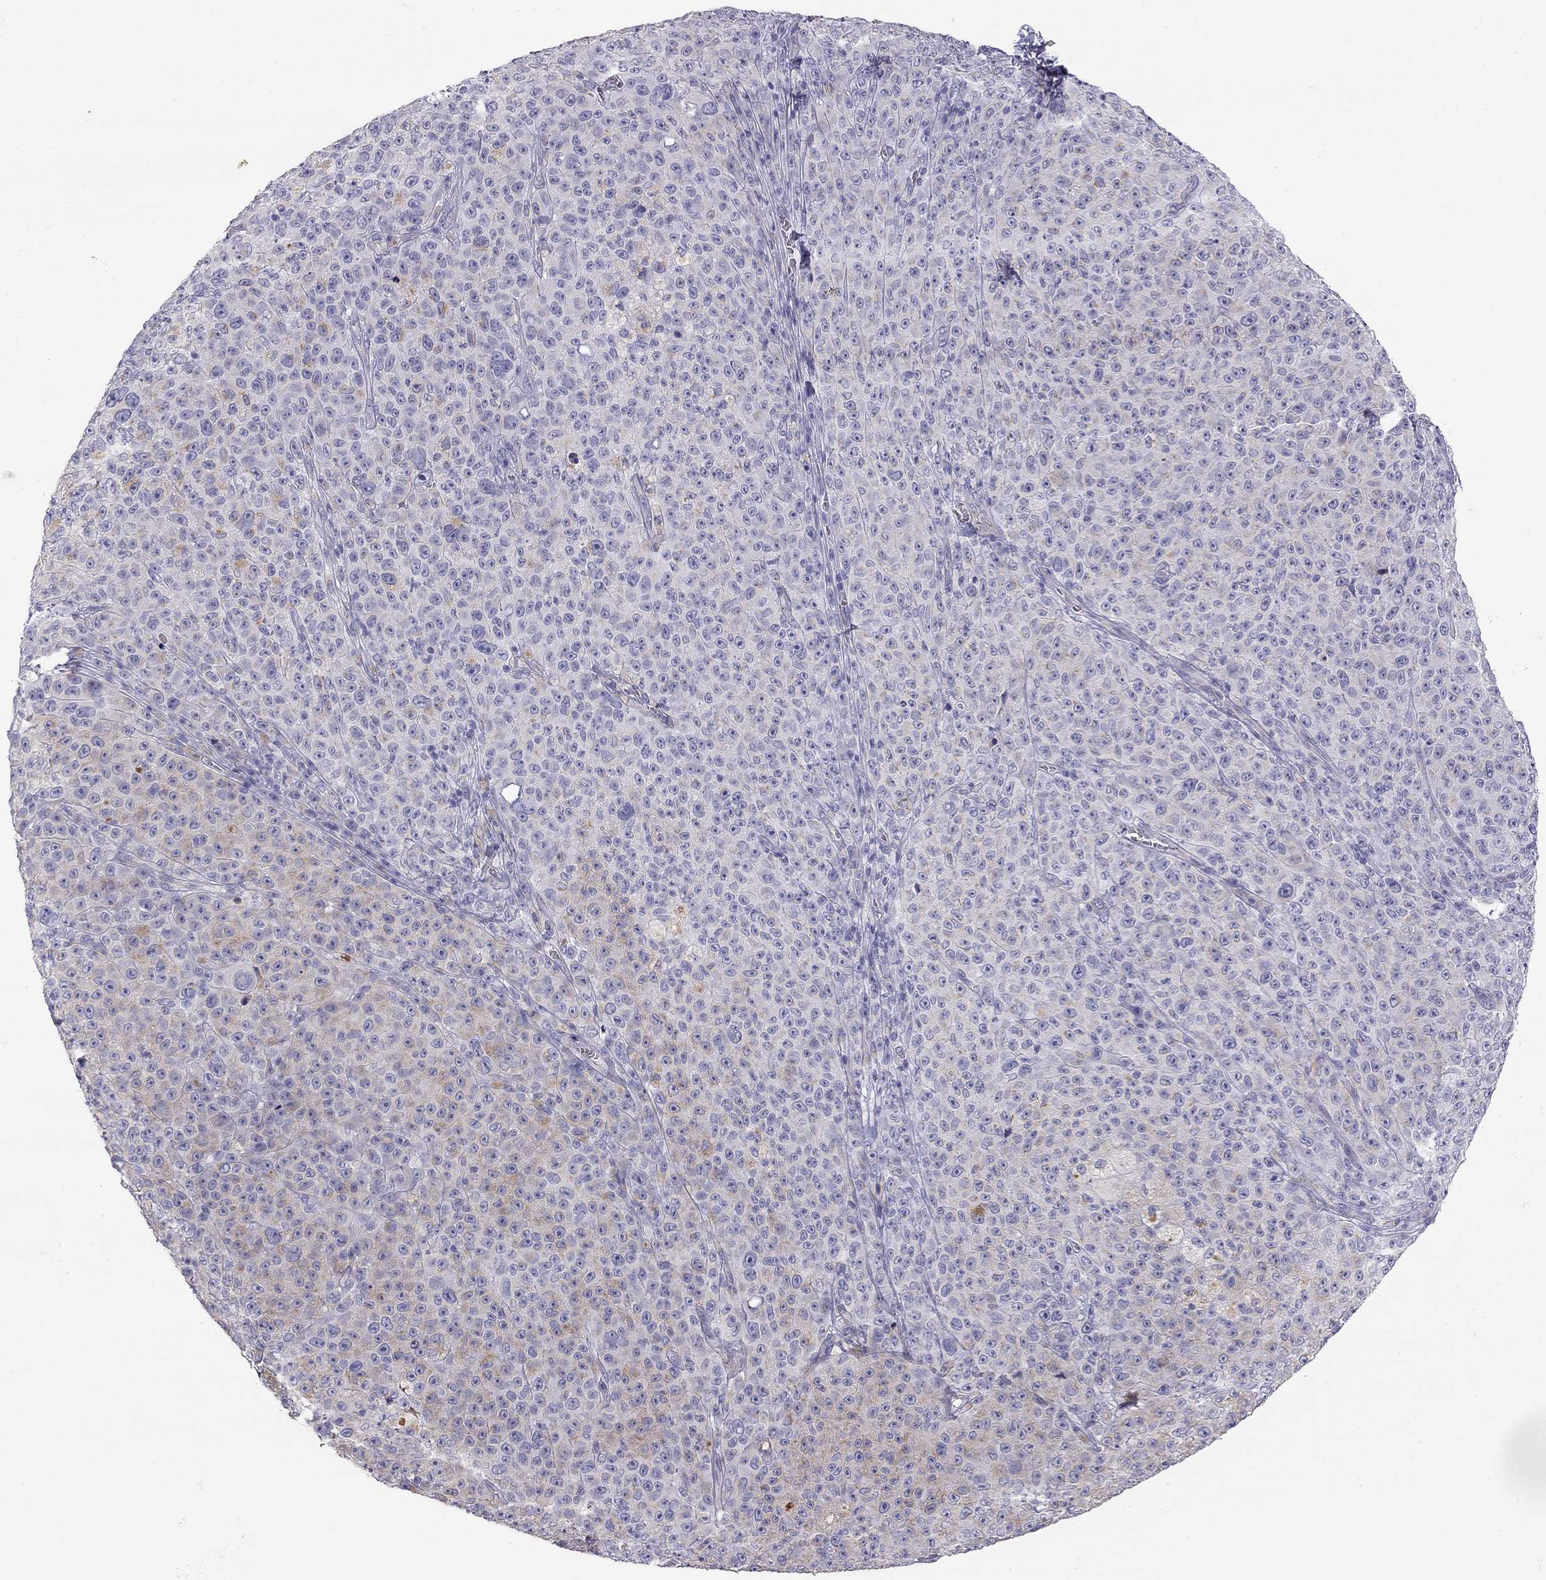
{"staining": {"intensity": "negative", "quantity": "none", "location": "none"}, "tissue": "melanoma", "cell_type": "Tumor cells", "image_type": "cancer", "snomed": [{"axis": "morphology", "description": "Malignant melanoma, NOS"}, {"axis": "topography", "description": "Skin"}], "caption": "Tumor cells are negative for protein expression in human malignant melanoma.", "gene": "TDRD6", "patient": {"sex": "female", "age": 82}}